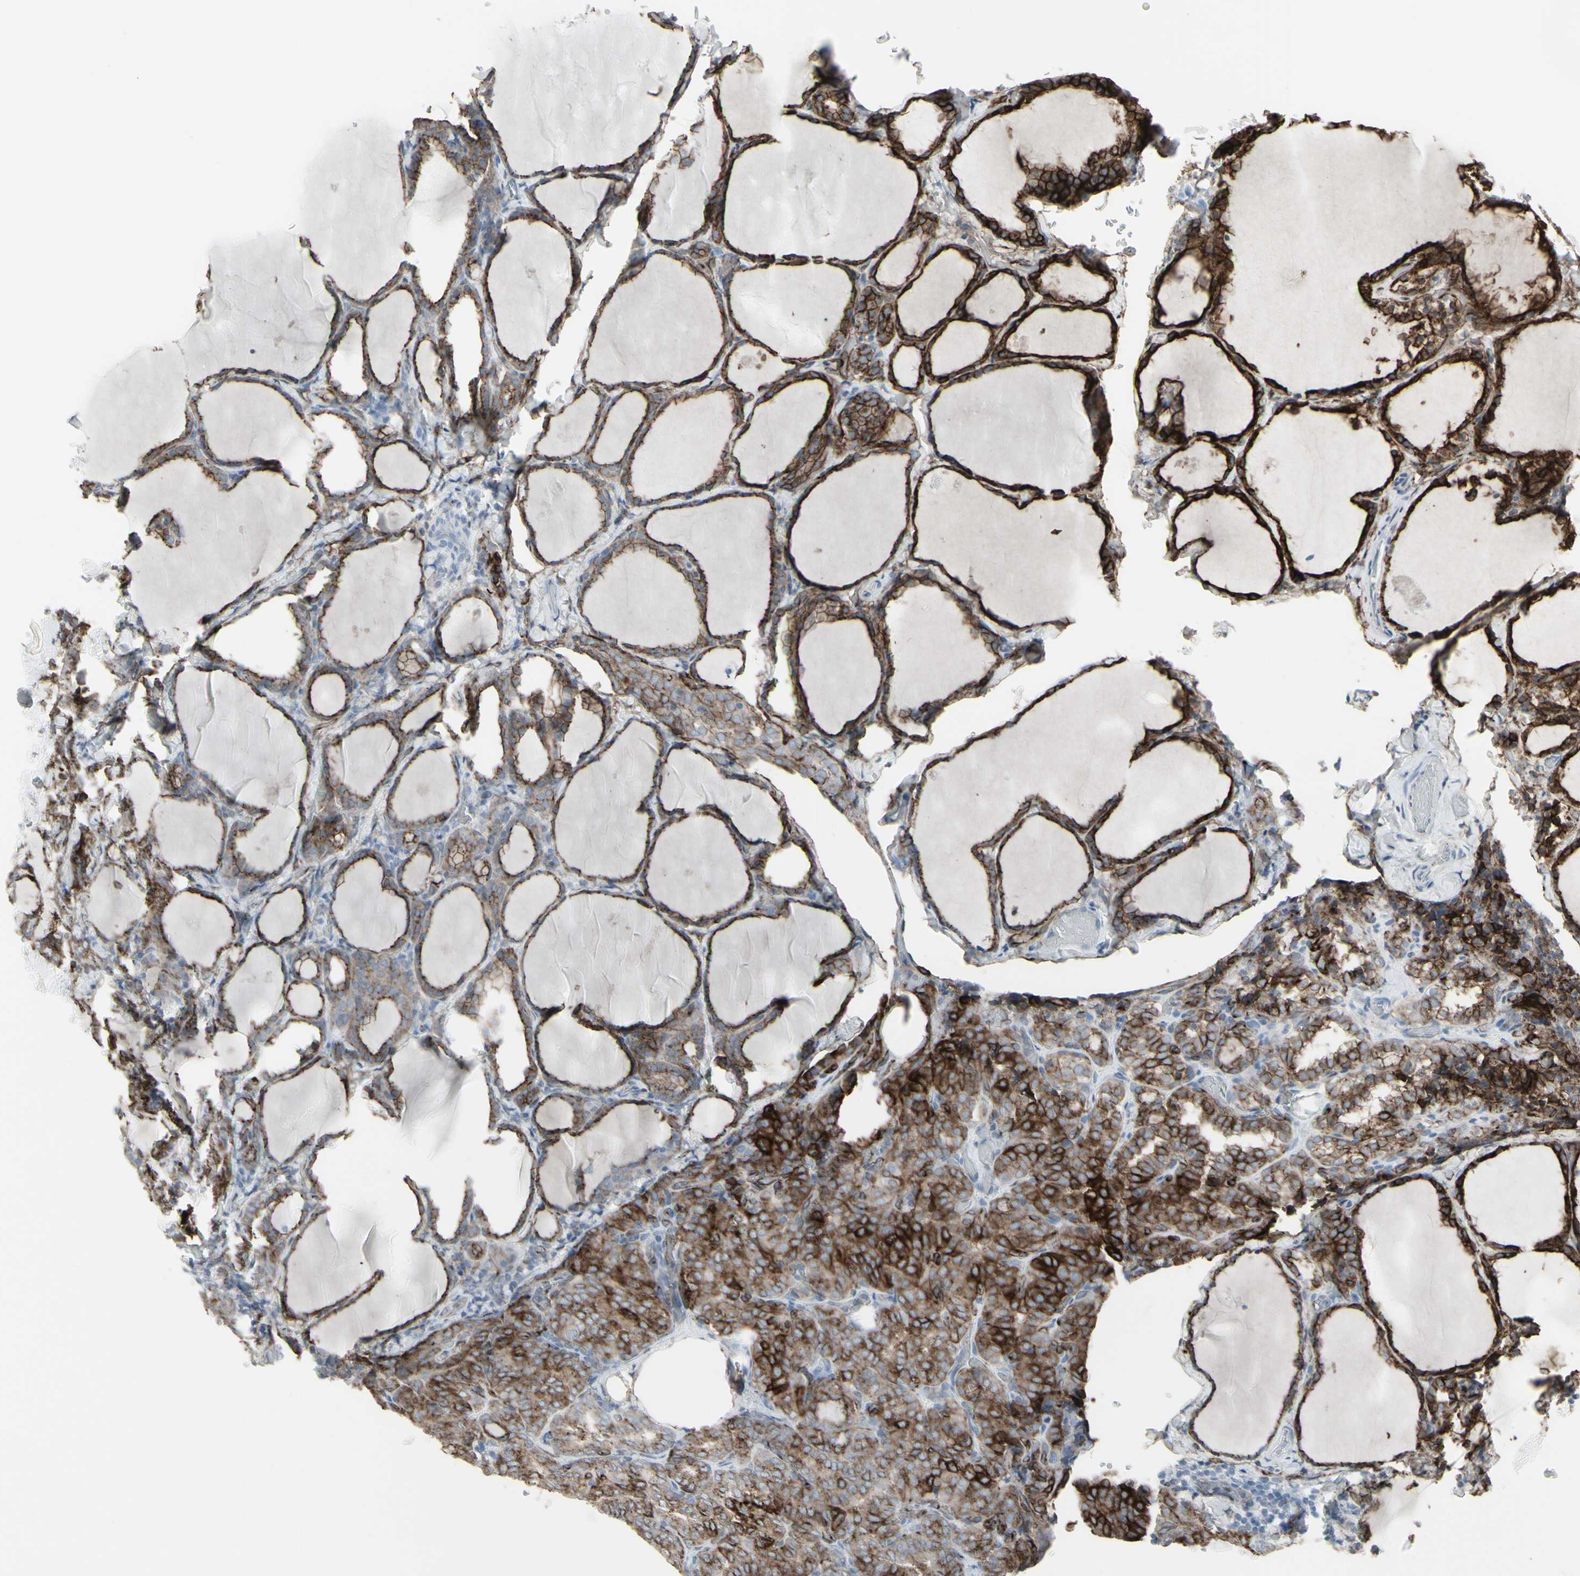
{"staining": {"intensity": "moderate", "quantity": ">75%", "location": "cytoplasmic/membranous"}, "tissue": "thyroid cancer", "cell_type": "Tumor cells", "image_type": "cancer", "snomed": [{"axis": "morphology", "description": "Normal tissue, NOS"}, {"axis": "morphology", "description": "Papillary adenocarcinoma, NOS"}, {"axis": "topography", "description": "Thyroid gland"}], "caption": "Human thyroid papillary adenocarcinoma stained with a brown dye demonstrates moderate cytoplasmic/membranous positive positivity in approximately >75% of tumor cells.", "gene": "GJA1", "patient": {"sex": "female", "age": 30}}